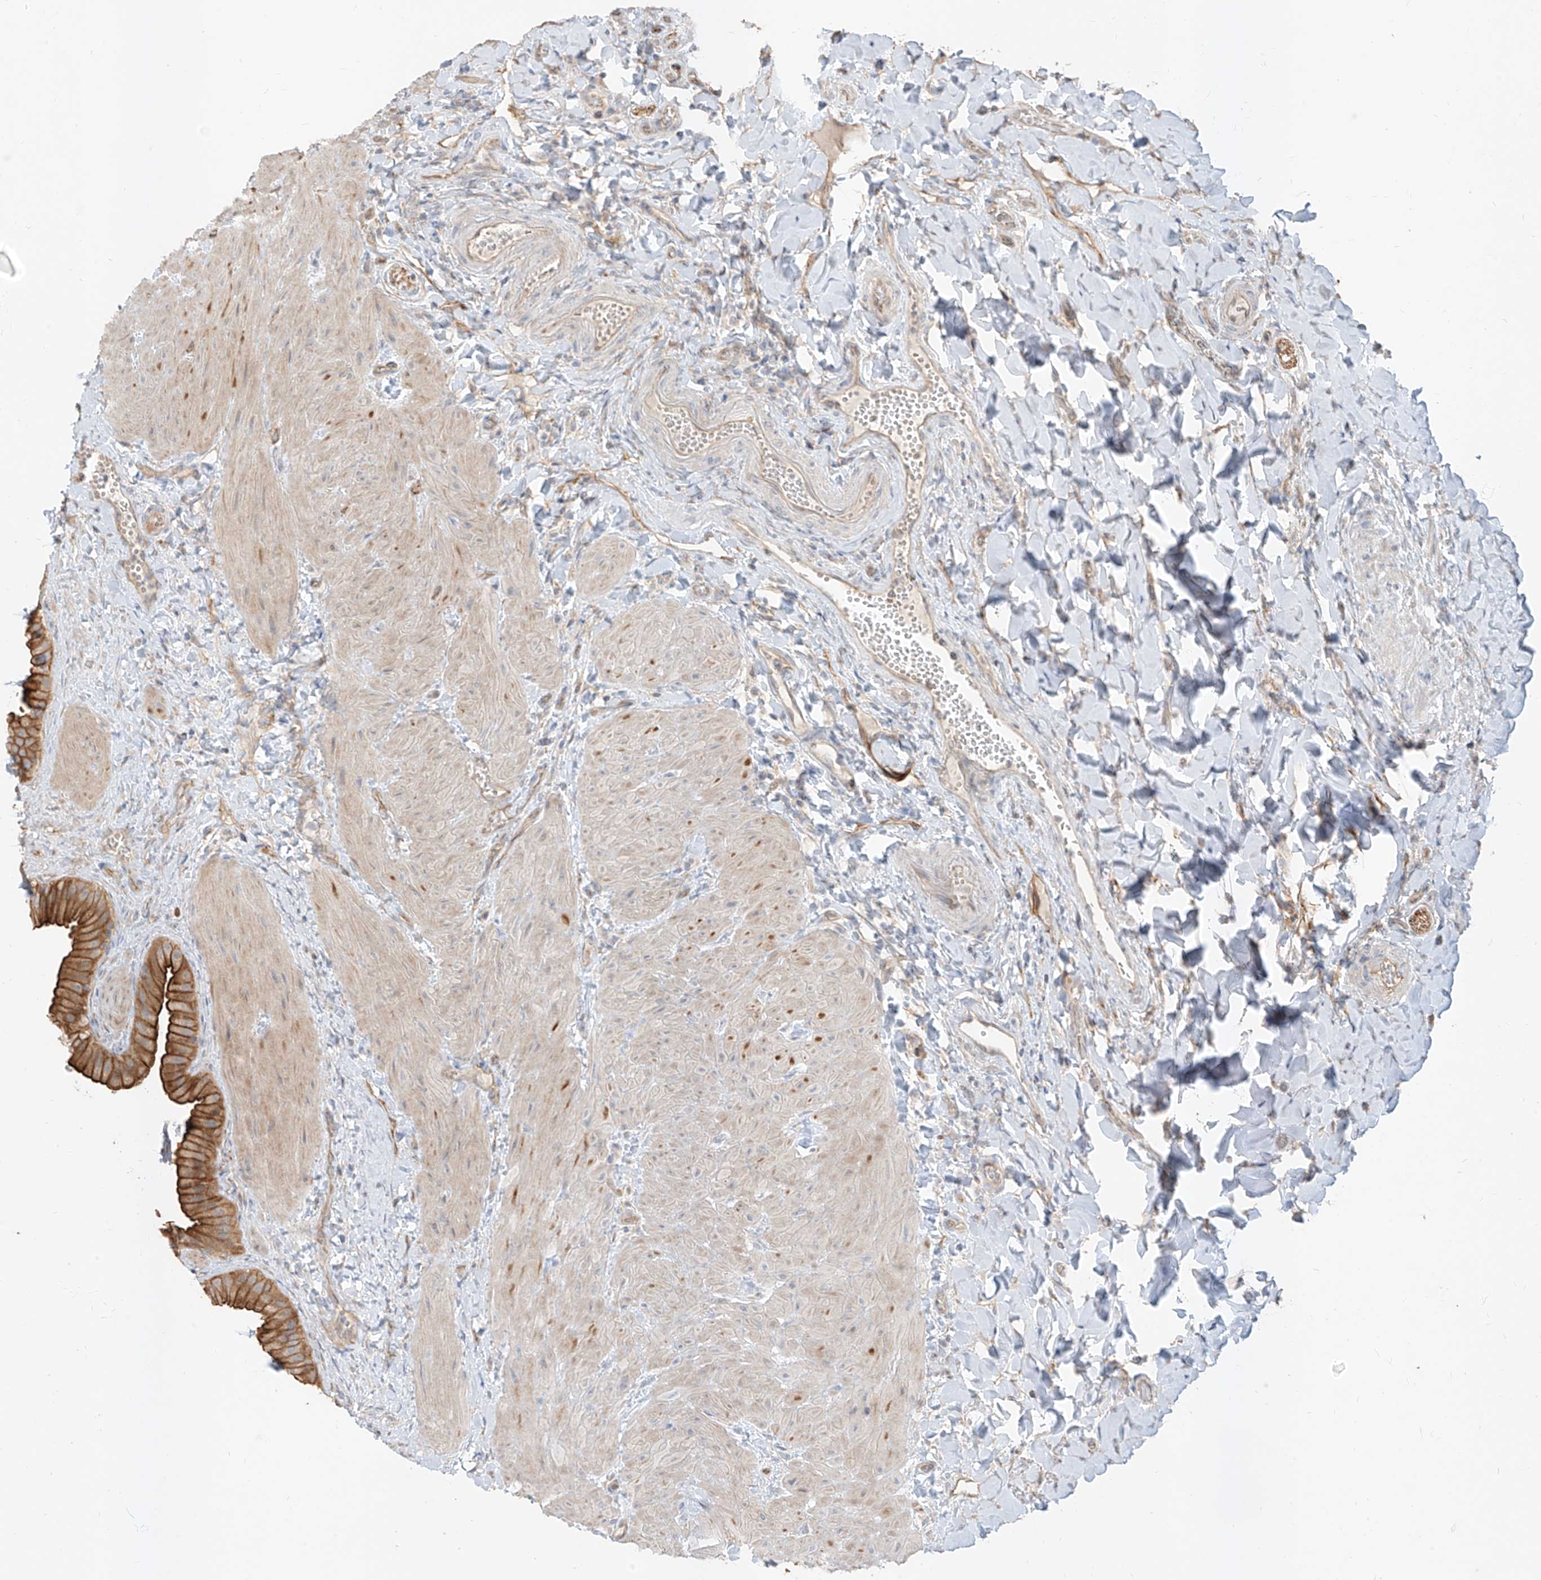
{"staining": {"intensity": "strong", "quantity": ">75%", "location": "cytoplasmic/membranous"}, "tissue": "gallbladder", "cell_type": "Glandular cells", "image_type": "normal", "snomed": [{"axis": "morphology", "description": "Normal tissue, NOS"}, {"axis": "topography", "description": "Gallbladder"}], "caption": "Protein analysis of normal gallbladder exhibits strong cytoplasmic/membranous expression in about >75% of glandular cells. The staining was performed using DAB (3,3'-diaminobenzidine) to visualize the protein expression in brown, while the nuclei were stained in blue with hematoxylin (Magnification: 20x).", "gene": "EPHX4", "patient": {"sex": "male", "age": 55}}